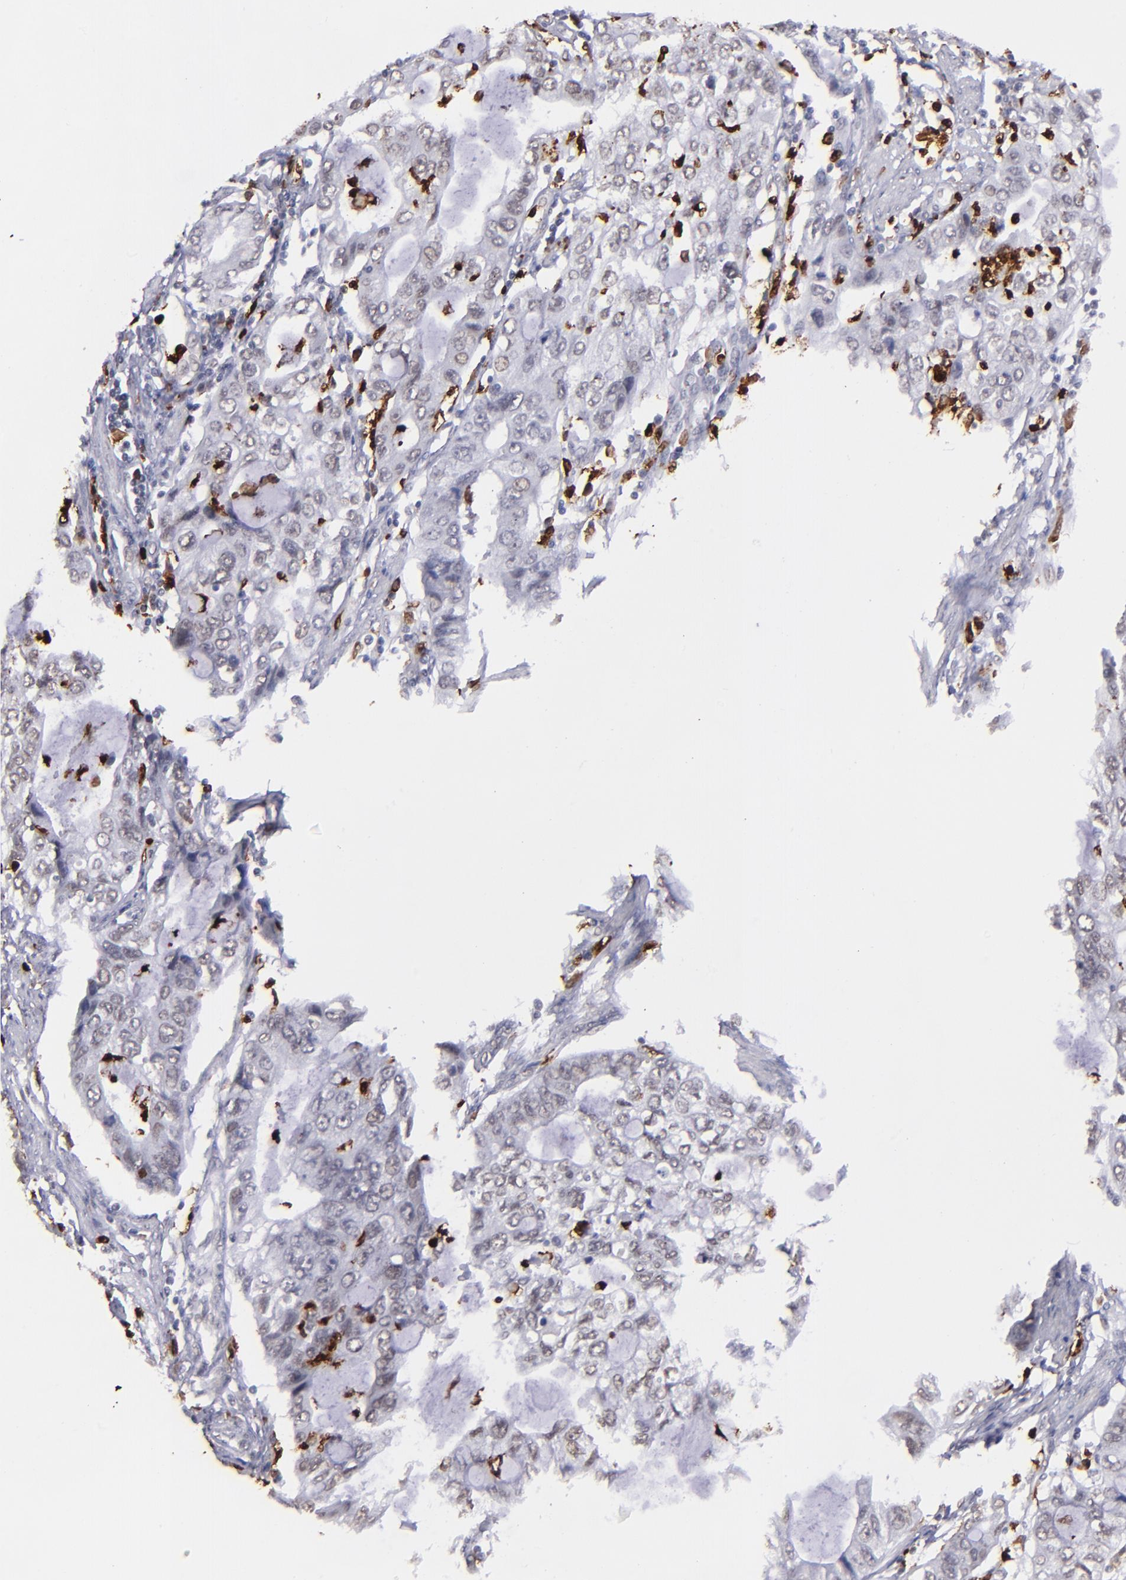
{"staining": {"intensity": "negative", "quantity": "none", "location": "none"}, "tissue": "stomach cancer", "cell_type": "Tumor cells", "image_type": "cancer", "snomed": [{"axis": "morphology", "description": "Adenocarcinoma, NOS"}, {"axis": "topography", "description": "Stomach, upper"}], "caption": "Immunohistochemistry (IHC) photomicrograph of neoplastic tissue: adenocarcinoma (stomach) stained with DAB demonstrates no significant protein staining in tumor cells.", "gene": "NCF2", "patient": {"sex": "female", "age": 52}}